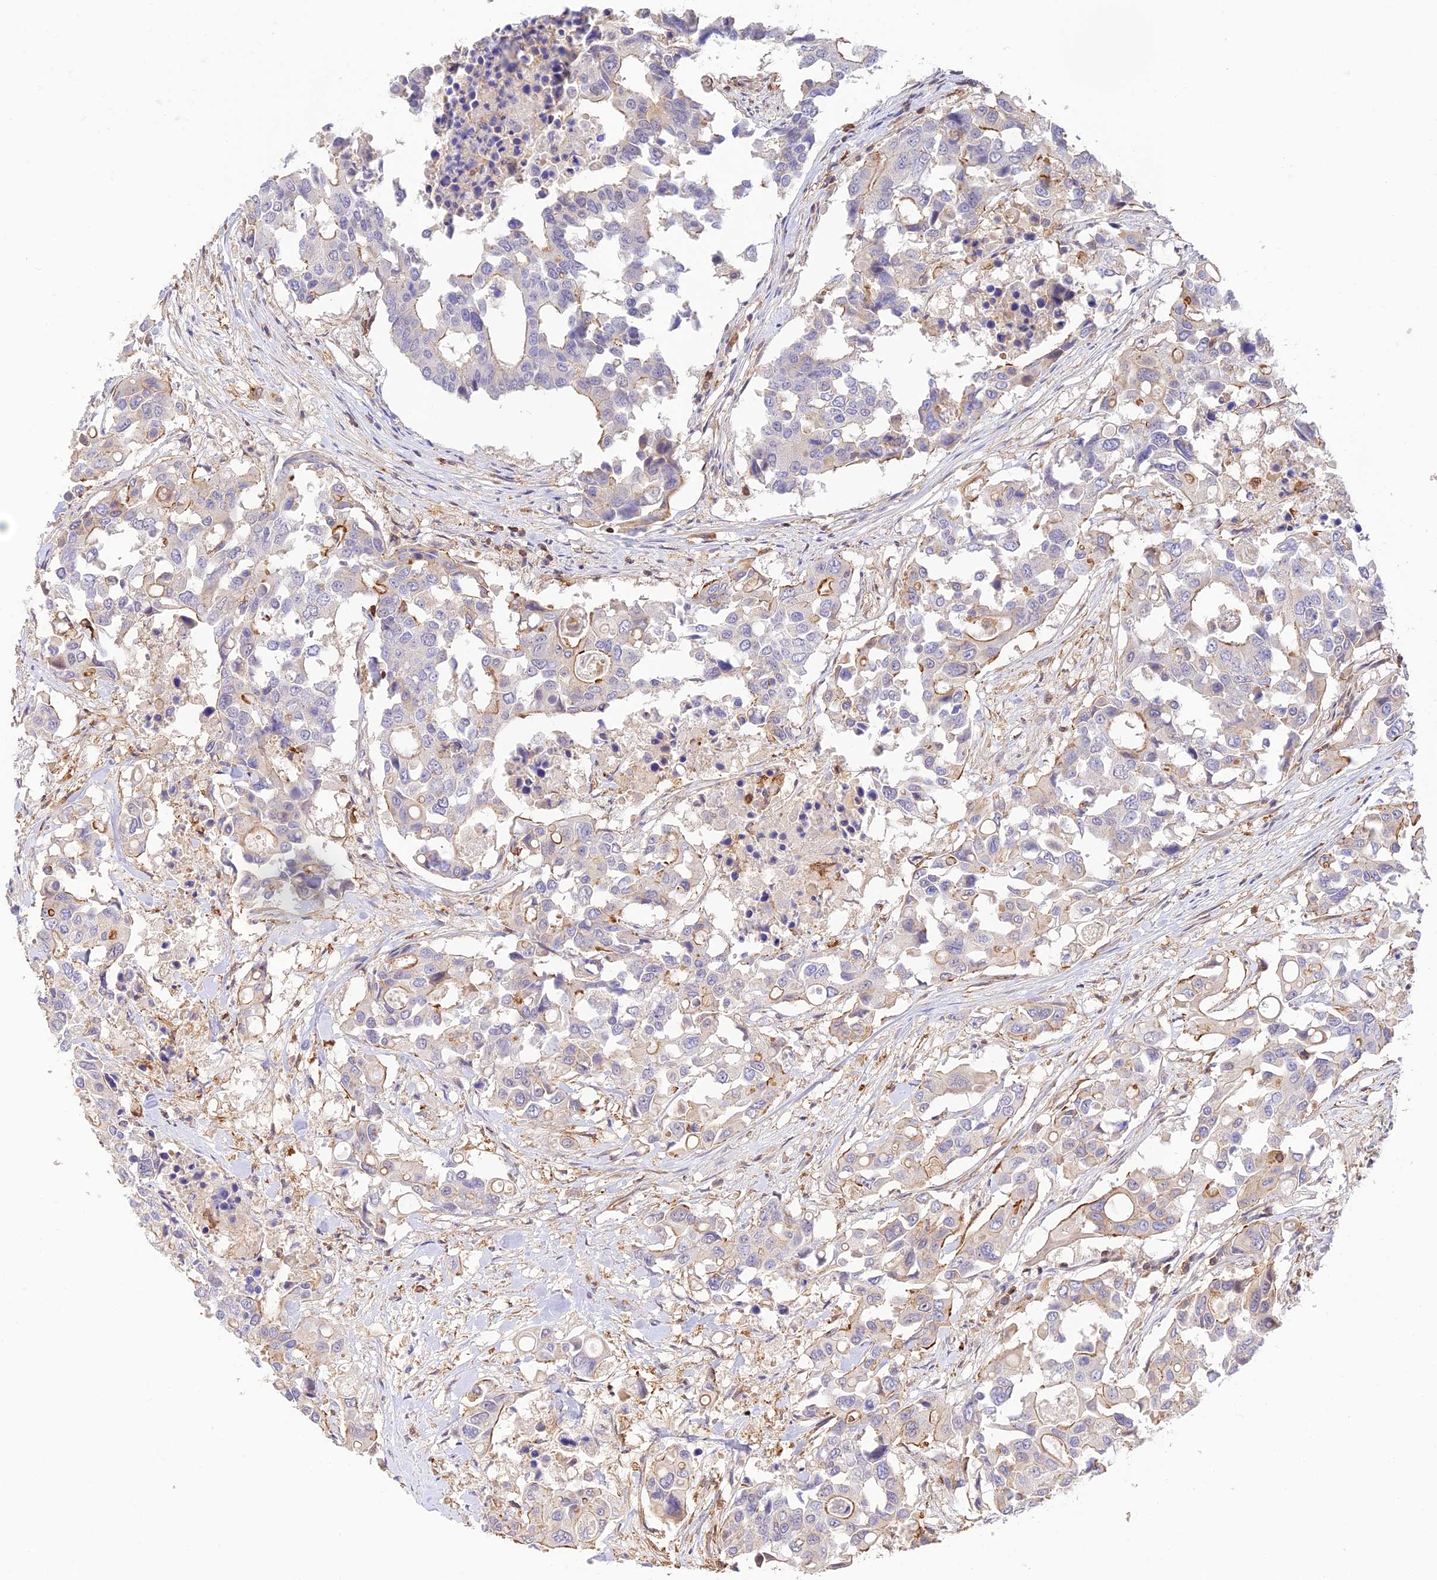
{"staining": {"intensity": "moderate", "quantity": "<25%", "location": "cytoplasmic/membranous"}, "tissue": "colorectal cancer", "cell_type": "Tumor cells", "image_type": "cancer", "snomed": [{"axis": "morphology", "description": "Adenocarcinoma, NOS"}, {"axis": "topography", "description": "Colon"}], "caption": "A photomicrograph showing moderate cytoplasmic/membranous expression in about <25% of tumor cells in colorectal adenocarcinoma, as visualized by brown immunohistochemical staining.", "gene": "DENND1C", "patient": {"sex": "male", "age": 77}}